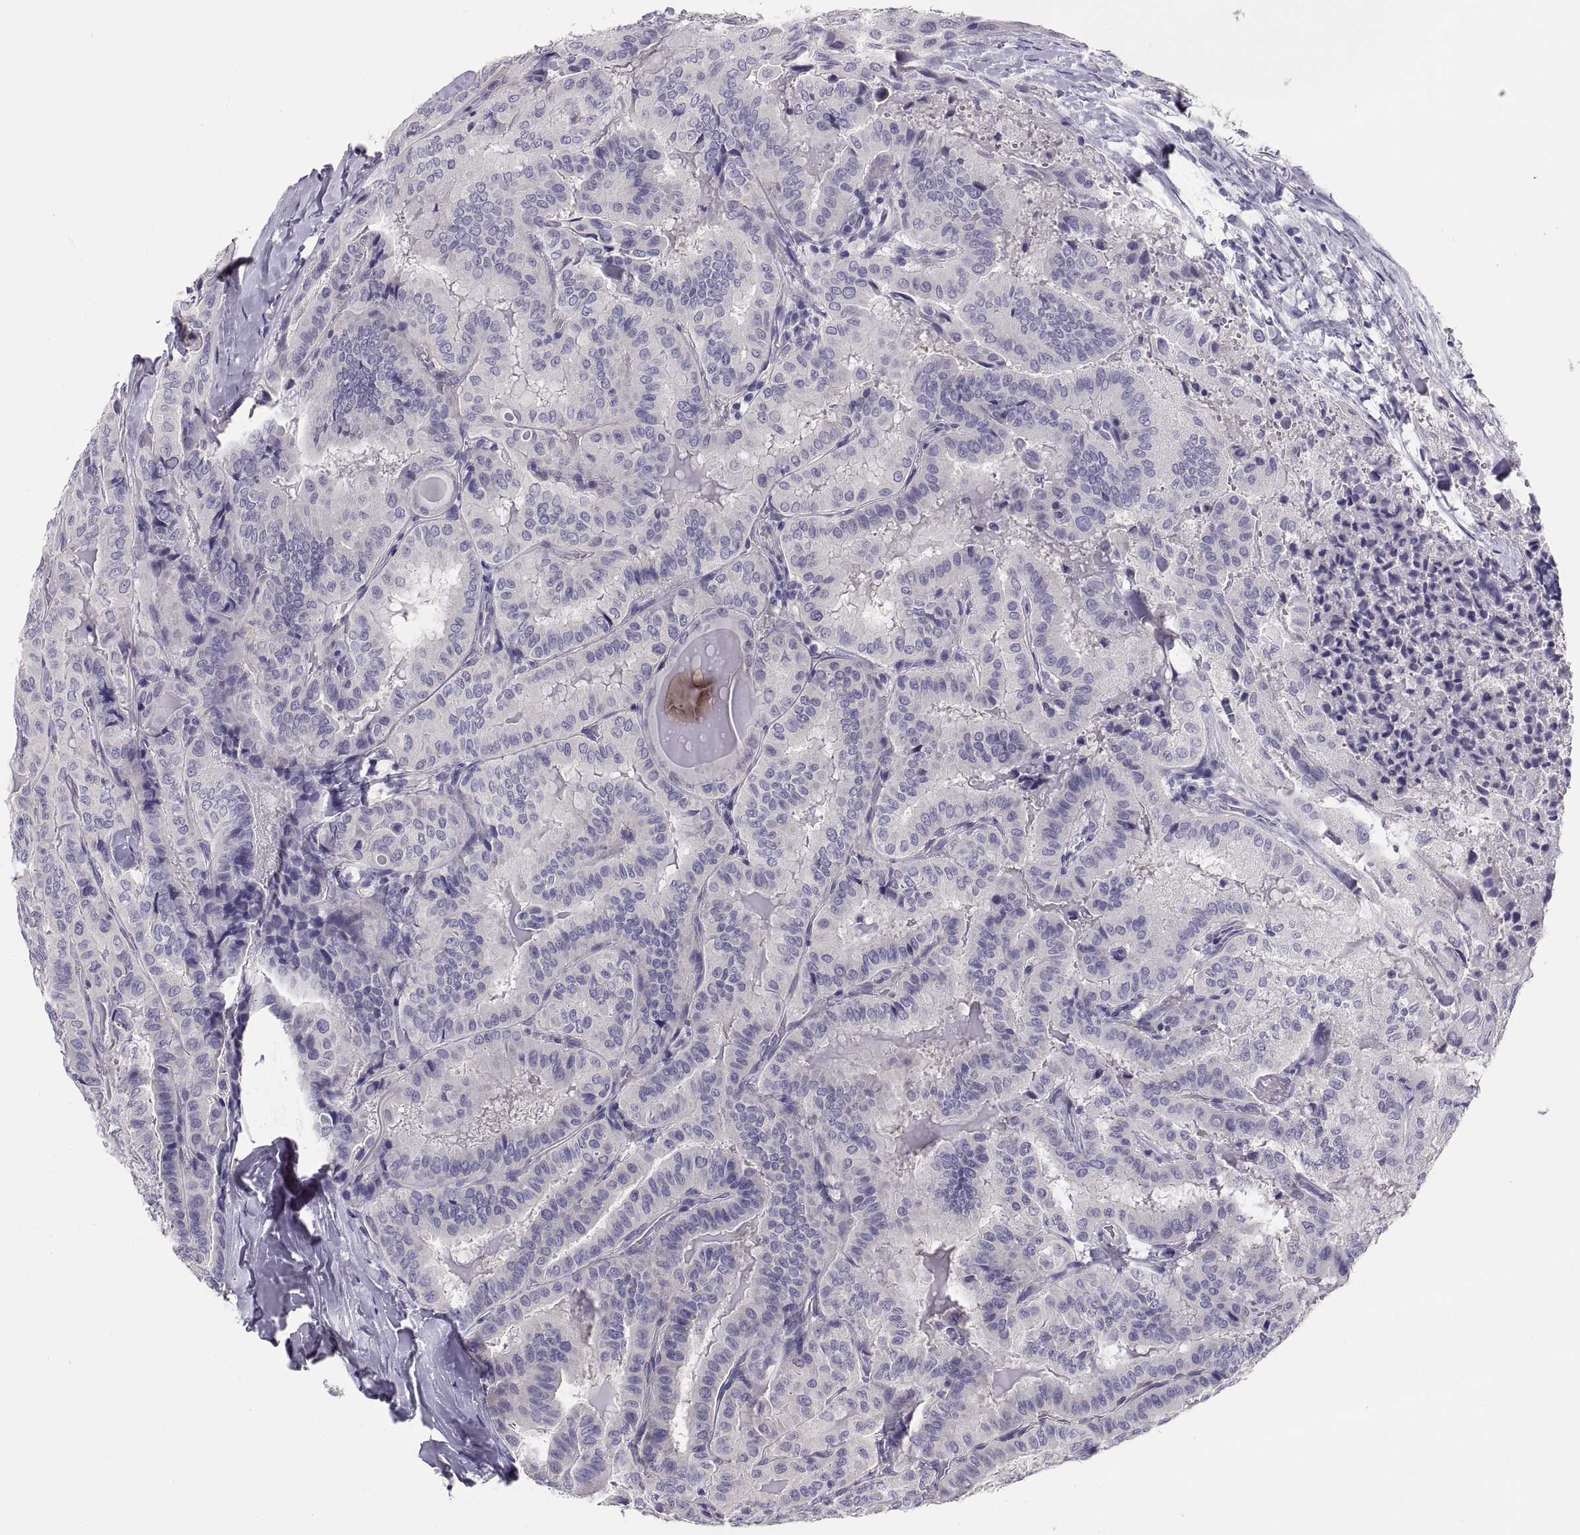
{"staining": {"intensity": "negative", "quantity": "none", "location": "none"}, "tissue": "thyroid cancer", "cell_type": "Tumor cells", "image_type": "cancer", "snomed": [{"axis": "morphology", "description": "Papillary adenocarcinoma, NOS"}, {"axis": "topography", "description": "Thyroid gland"}], "caption": "Immunohistochemistry (IHC) micrograph of thyroid papillary adenocarcinoma stained for a protein (brown), which reveals no expression in tumor cells.", "gene": "STRC", "patient": {"sex": "female", "age": 68}}